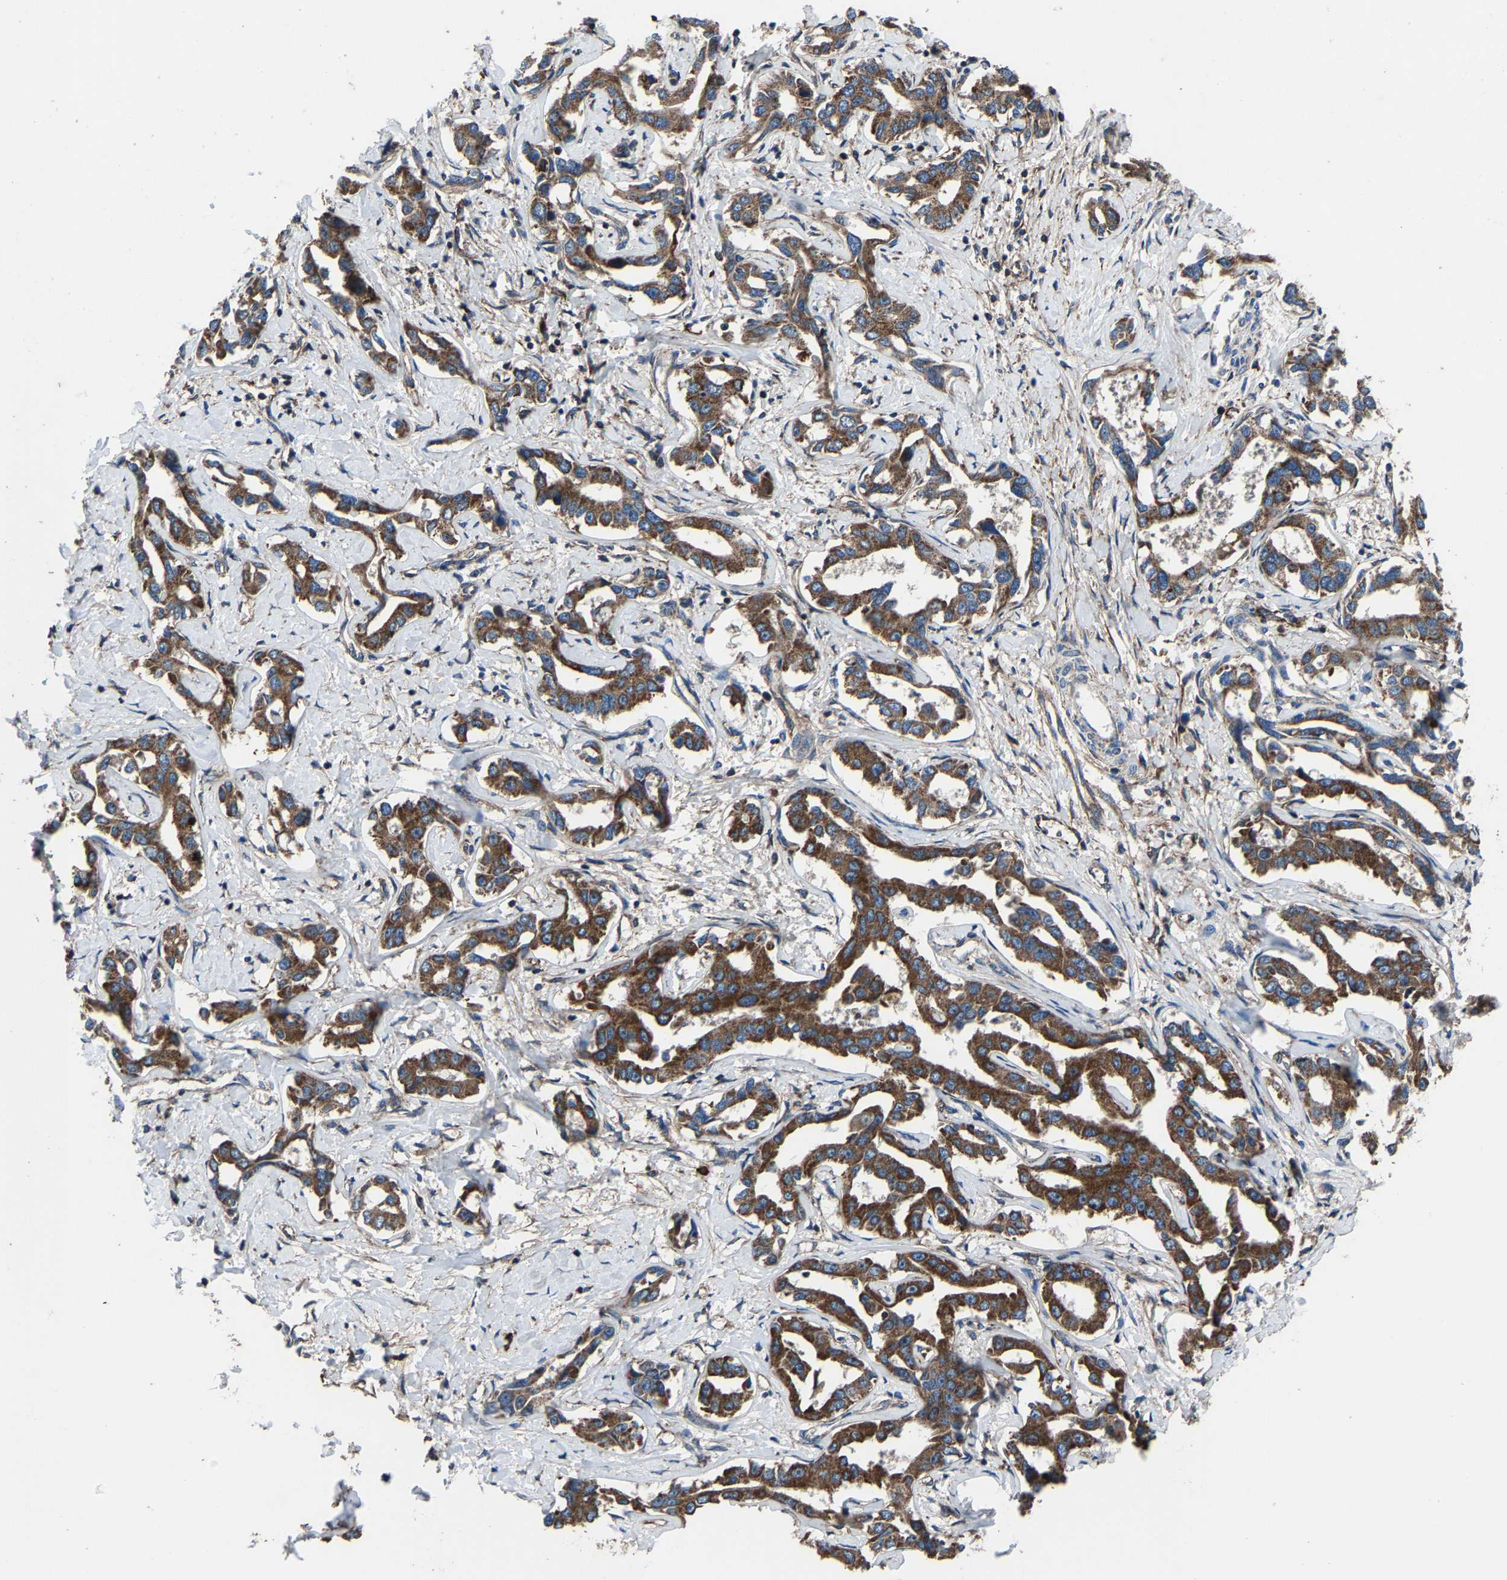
{"staining": {"intensity": "moderate", "quantity": ">75%", "location": "cytoplasmic/membranous"}, "tissue": "liver cancer", "cell_type": "Tumor cells", "image_type": "cancer", "snomed": [{"axis": "morphology", "description": "Cholangiocarcinoma"}, {"axis": "topography", "description": "Liver"}], "caption": "Approximately >75% of tumor cells in human liver cancer display moderate cytoplasmic/membranous protein expression as visualized by brown immunohistochemical staining.", "gene": "KIAA1958", "patient": {"sex": "male", "age": 59}}